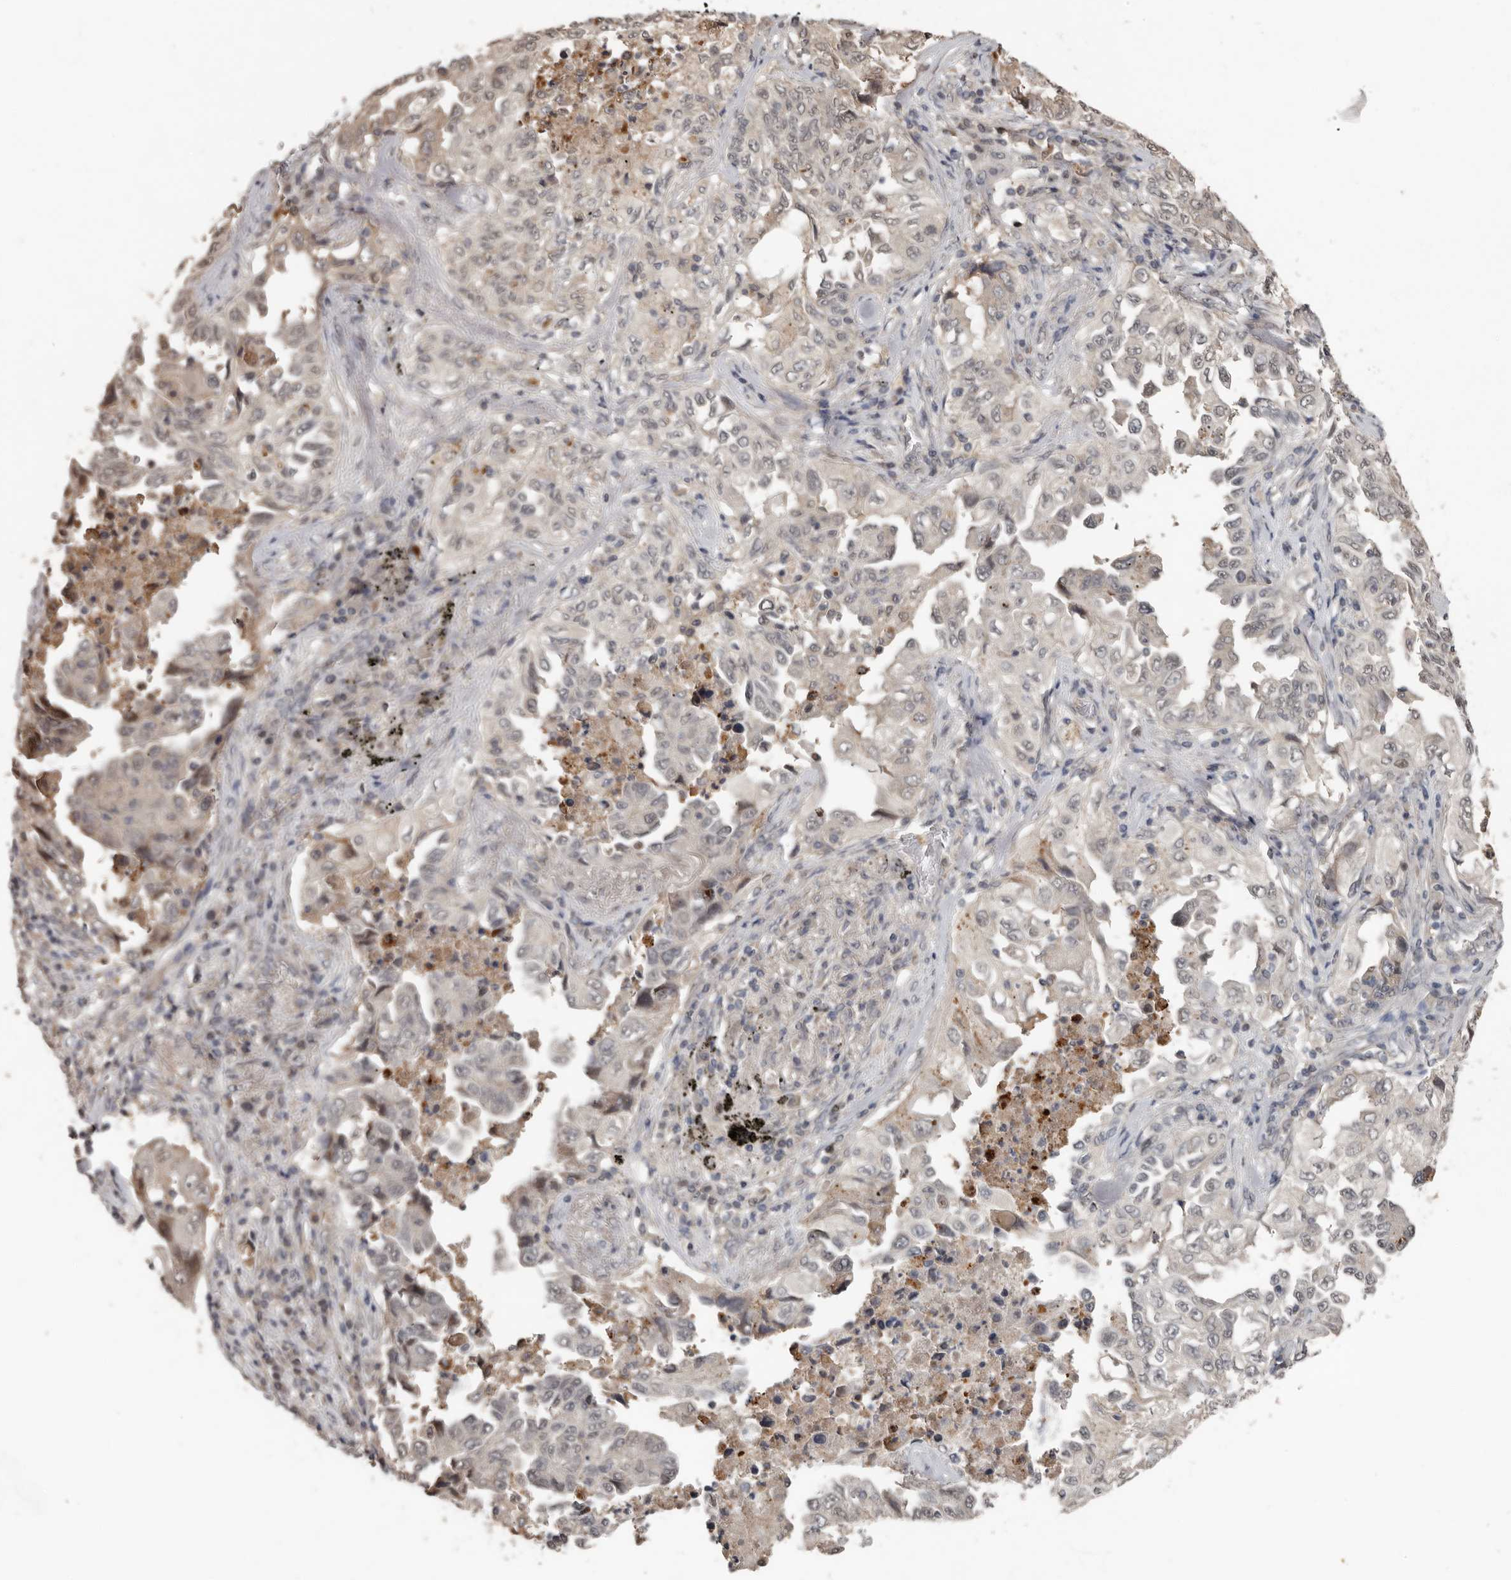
{"staining": {"intensity": "negative", "quantity": "none", "location": "none"}, "tissue": "lung cancer", "cell_type": "Tumor cells", "image_type": "cancer", "snomed": [{"axis": "morphology", "description": "Adenocarcinoma, NOS"}, {"axis": "topography", "description": "Lung"}], "caption": "Immunohistochemical staining of human lung adenocarcinoma demonstrates no significant expression in tumor cells.", "gene": "LRGUK", "patient": {"sex": "female", "age": 51}}